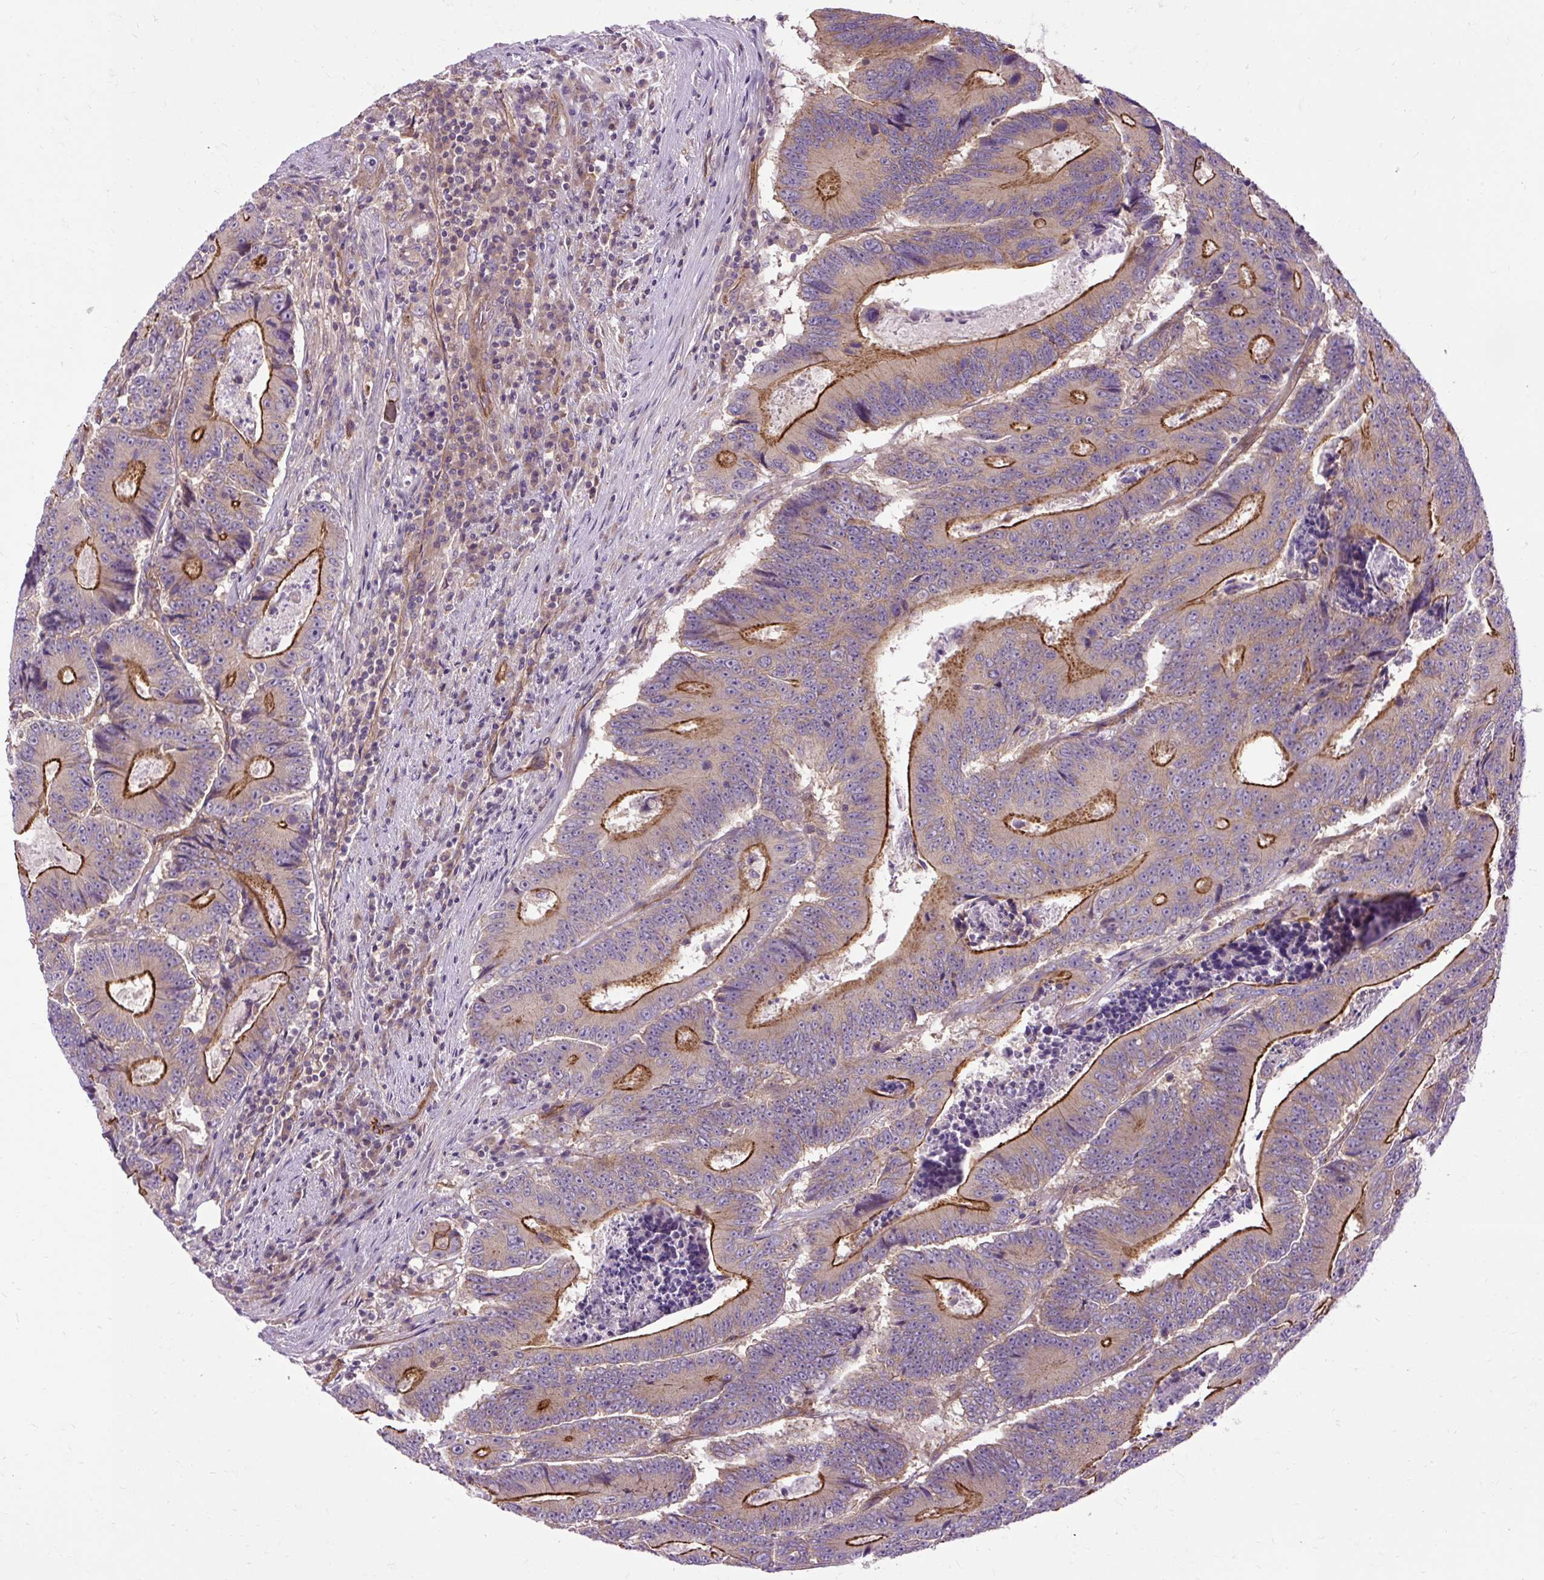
{"staining": {"intensity": "strong", "quantity": "25%-75%", "location": "cytoplasmic/membranous"}, "tissue": "colorectal cancer", "cell_type": "Tumor cells", "image_type": "cancer", "snomed": [{"axis": "morphology", "description": "Adenocarcinoma, NOS"}, {"axis": "topography", "description": "Colon"}], "caption": "Immunohistochemistry (IHC) photomicrograph of neoplastic tissue: human colorectal cancer stained using IHC reveals high levels of strong protein expression localized specifically in the cytoplasmic/membranous of tumor cells, appearing as a cytoplasmic/membranous brown color.", "gene": "CCDC93", "patient": {"sex": "male", "age": 83}}